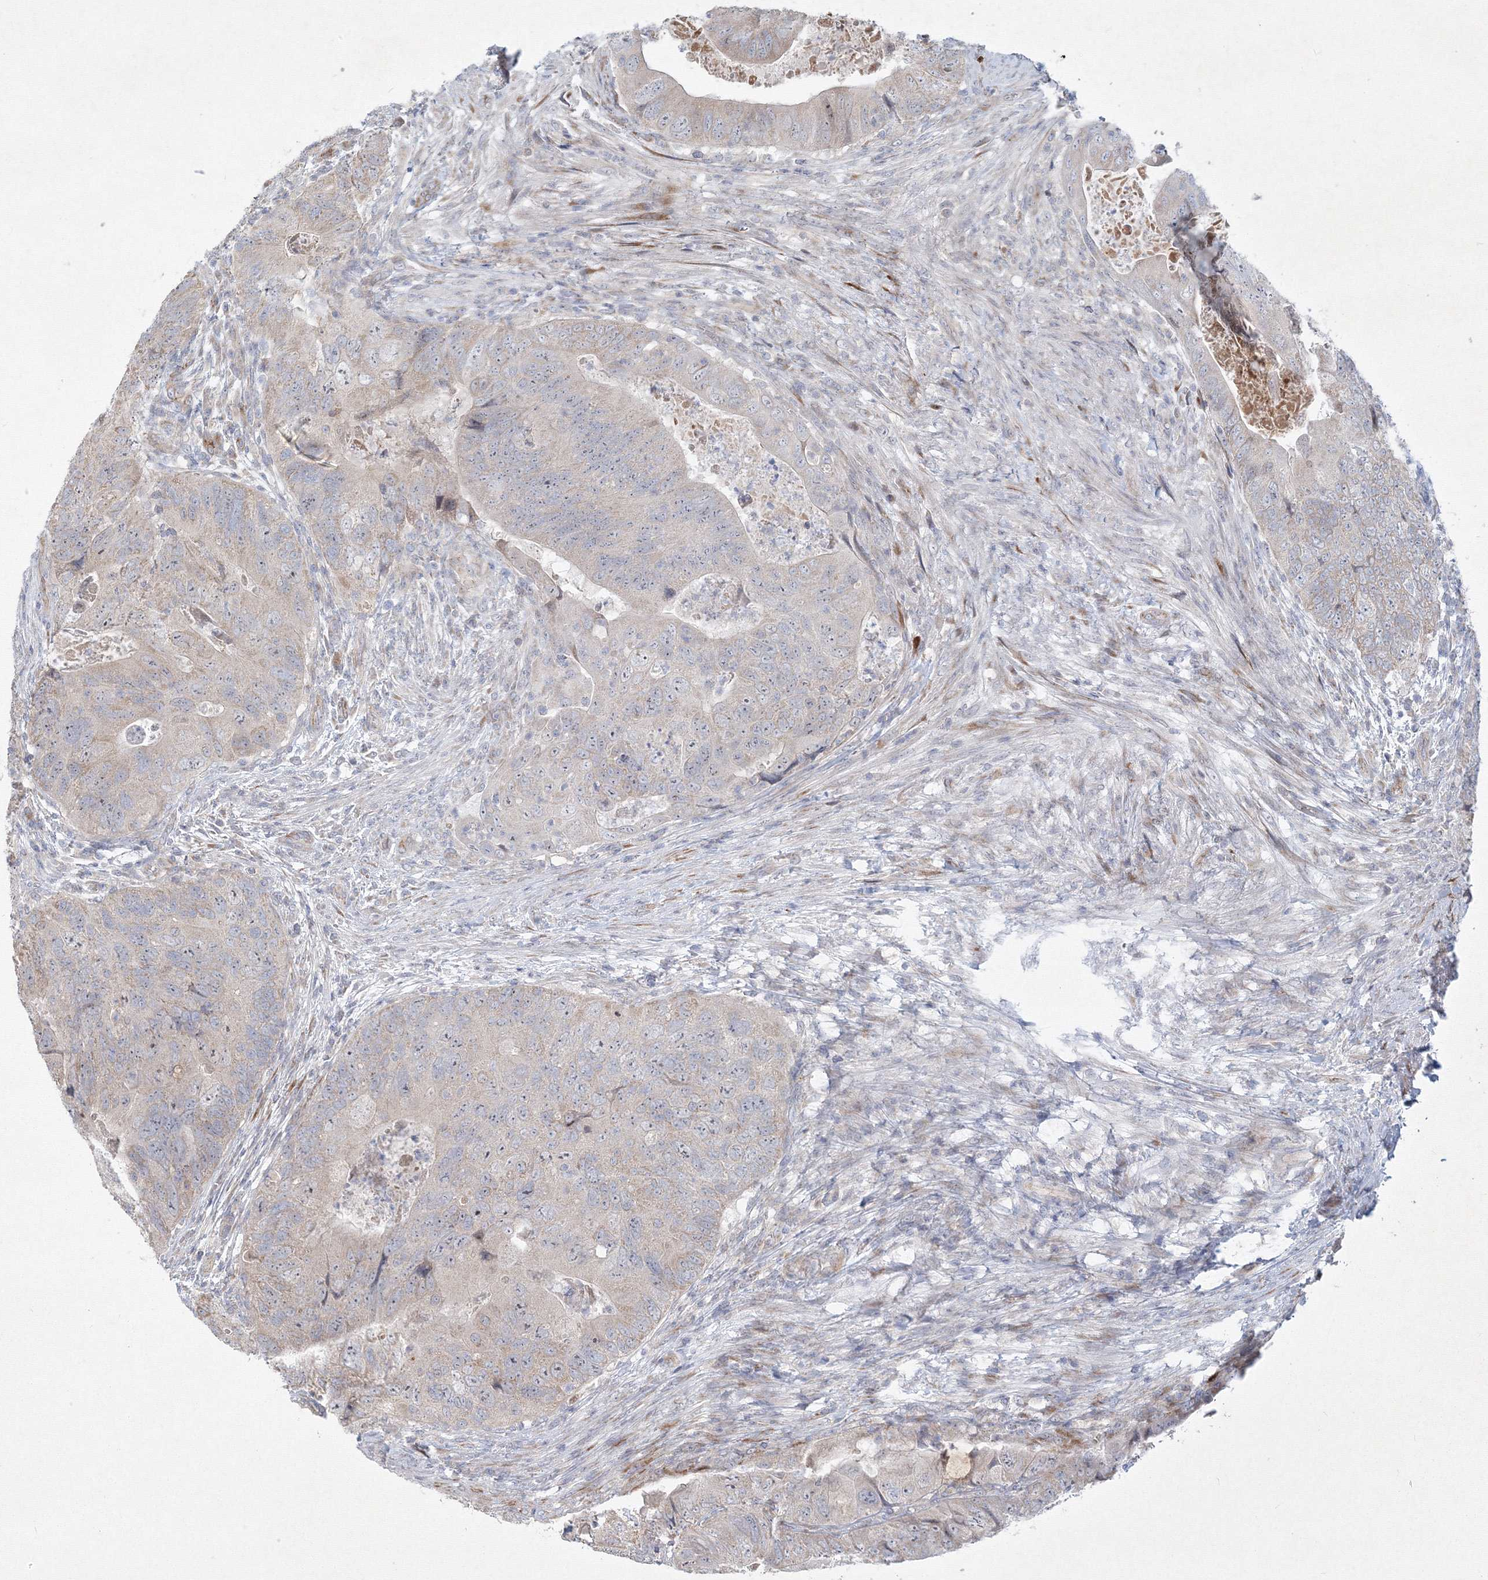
{"staining": {"intensity": "weak", "quantity": "<25%", "location": "cytoplasmic/membranous"}, "tissue": "colorectal cancer", "cell_type": "Tumor cells", "image_type": "cancer", "snomed": [{"axis": "morphology", "description": "Adenocarcinoma, NOS"}, {"axis": "topography", "description": "Rectum"}], "caption": "An image of colorectal adenocarcinoma stained for a protein reveals no brown staining in tumor cells.", "gene": "WDR49", "patient": {"sex": "male", "age": 63}}